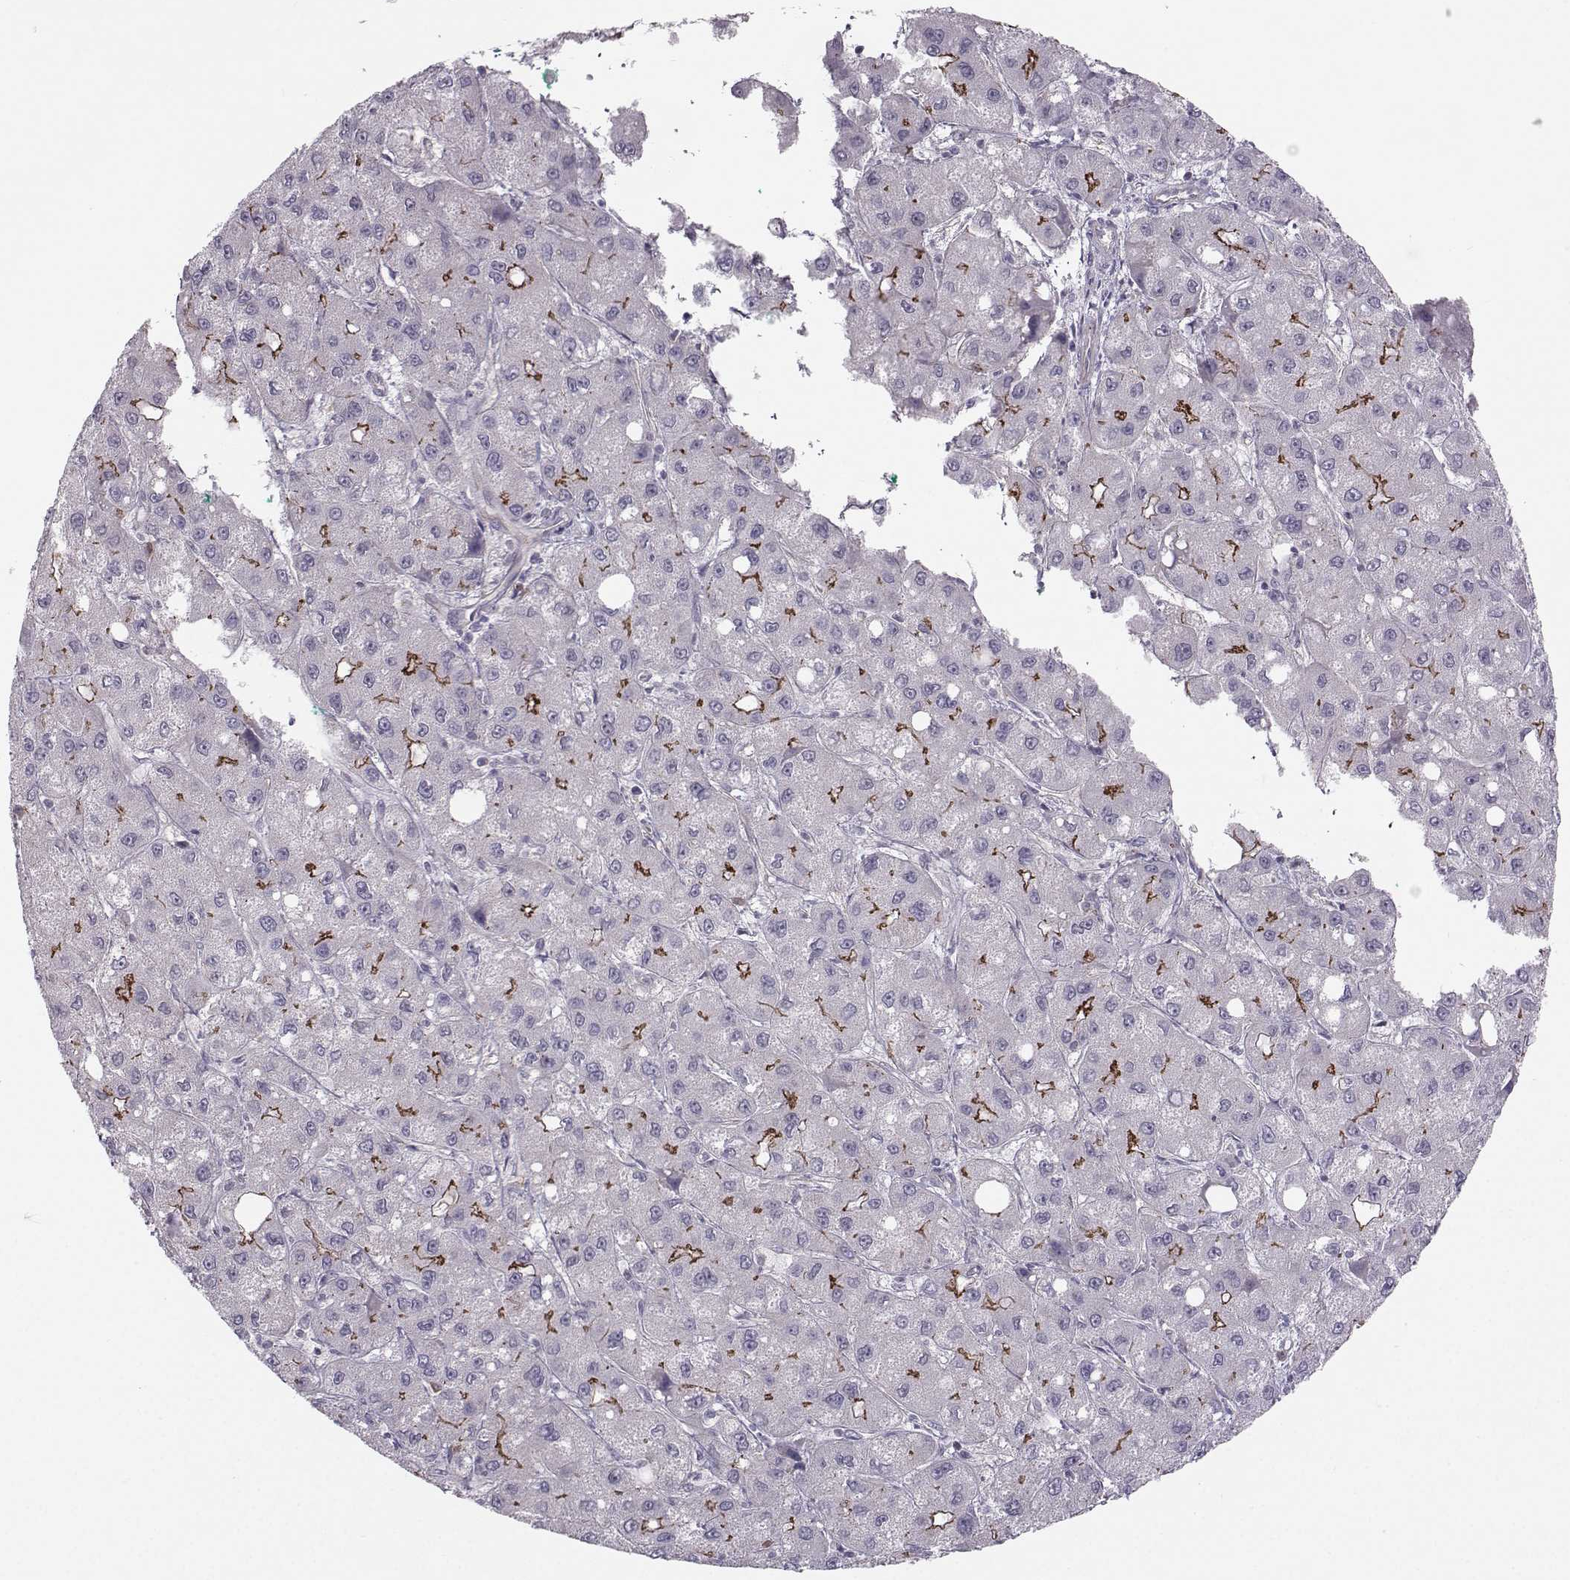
{"staining": {"intensity": "strong", "quantity": "<25%", "location": "cytoplasmic/membranous"}, "tissue": "liver cancer", "cell_type": "Tumor cells", "image_type": "cancer", "snomed": [{"axis": "morphology", "description": "Carcinoma, Hepatocellular, NOS"}, {"axis": "topography", "description": "Liver"}], "caption": "This is an image of immunohistochemistry (IHC) staining of liver cancer, which shows strong positivity in the cytoplasmic/membranous of tumor cells.", "gene": "MAST1", "patient": {"sex": "male", "age": 73}}